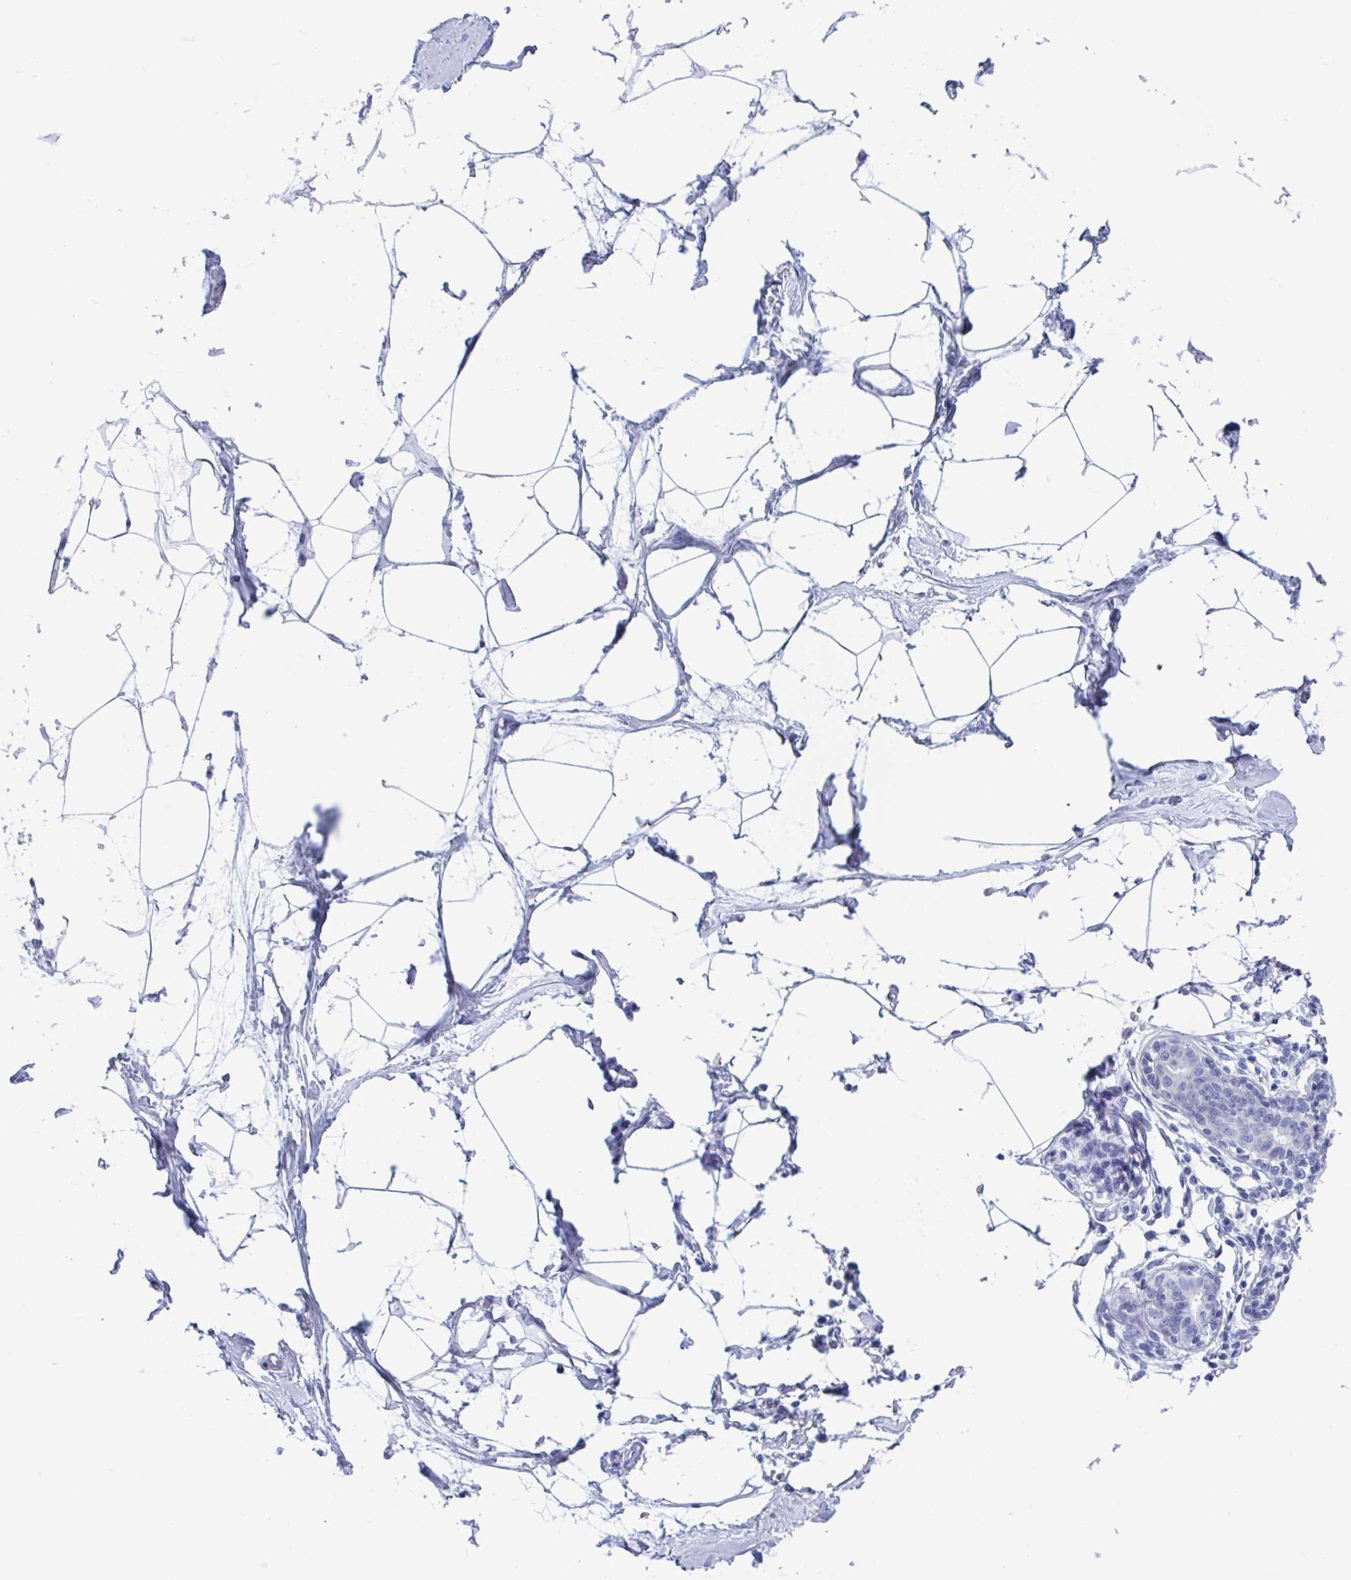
{"staining": {"intensity": "negative", "quantity": "none", "location": "none"}, "tissue": "breast", "cell_type": "Adipocytes", "image_type": "normal", "snomed": [{"axis": "morphology", "description": "Normal tissue, NOS"}, {"axis": "topography", "description": "Breast"}], "caption": "The histopathology image demonstrates no staining of adipocytes in unremarkable breast.", "gene": "CDX4", "patient": {"sex": "female", "age": 45}}